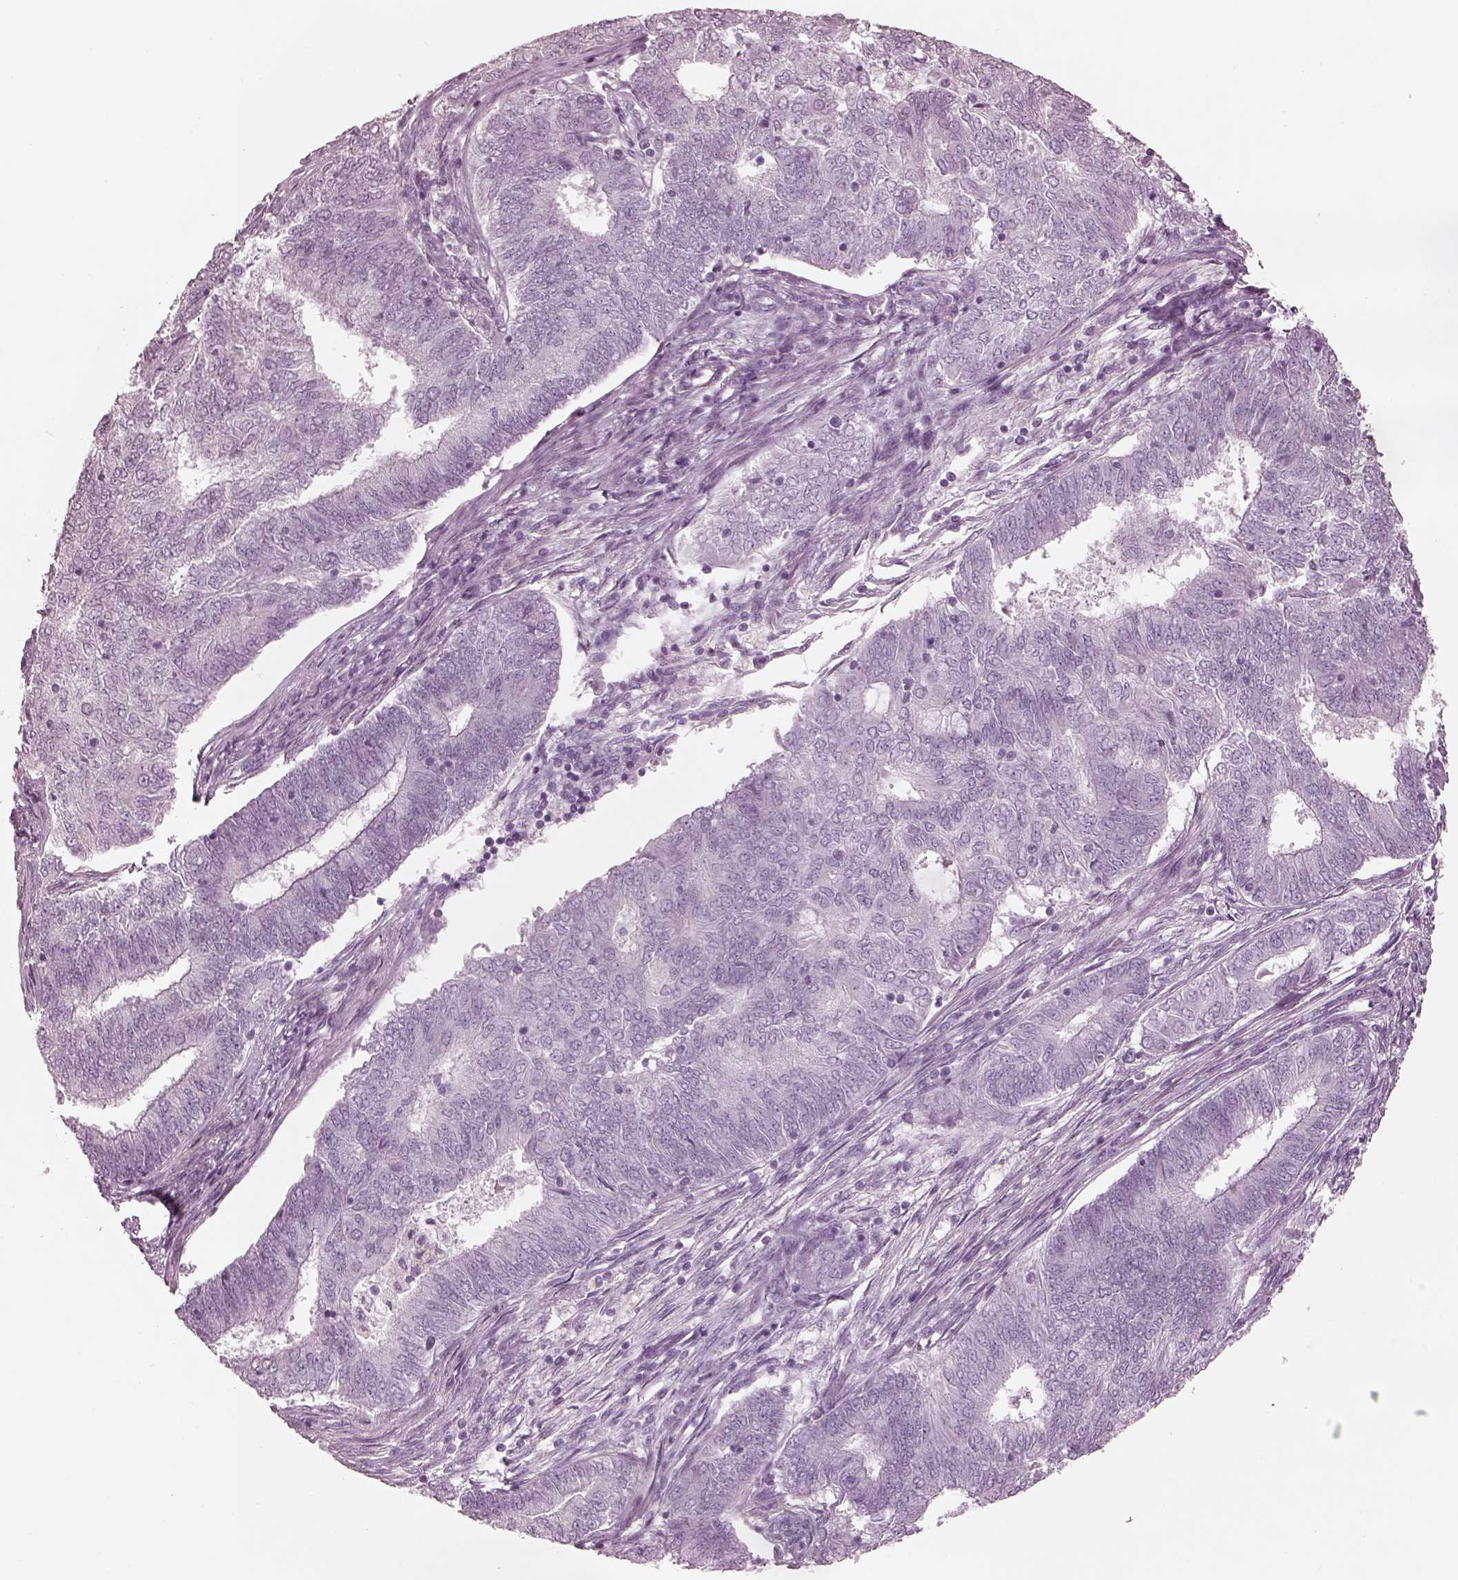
{"staining": {"intensity": "negative", "quantity": "none", "location": "none"}, "tissue": "endometrial cancer", "cell_type": "Tumor cells", "image_type": "cancer", "snomed": [{"axis": "morphology", "description": "Adenocarcinoma, NOS"}, {"axis": "topography", "description": "Endometrium"}], "caption": "Image shows no protein staining in tumor cells of endometrial adenocarcinoma tissue.", "gene": "OPN4", "patient": {"sex": "female", "age": 62}}